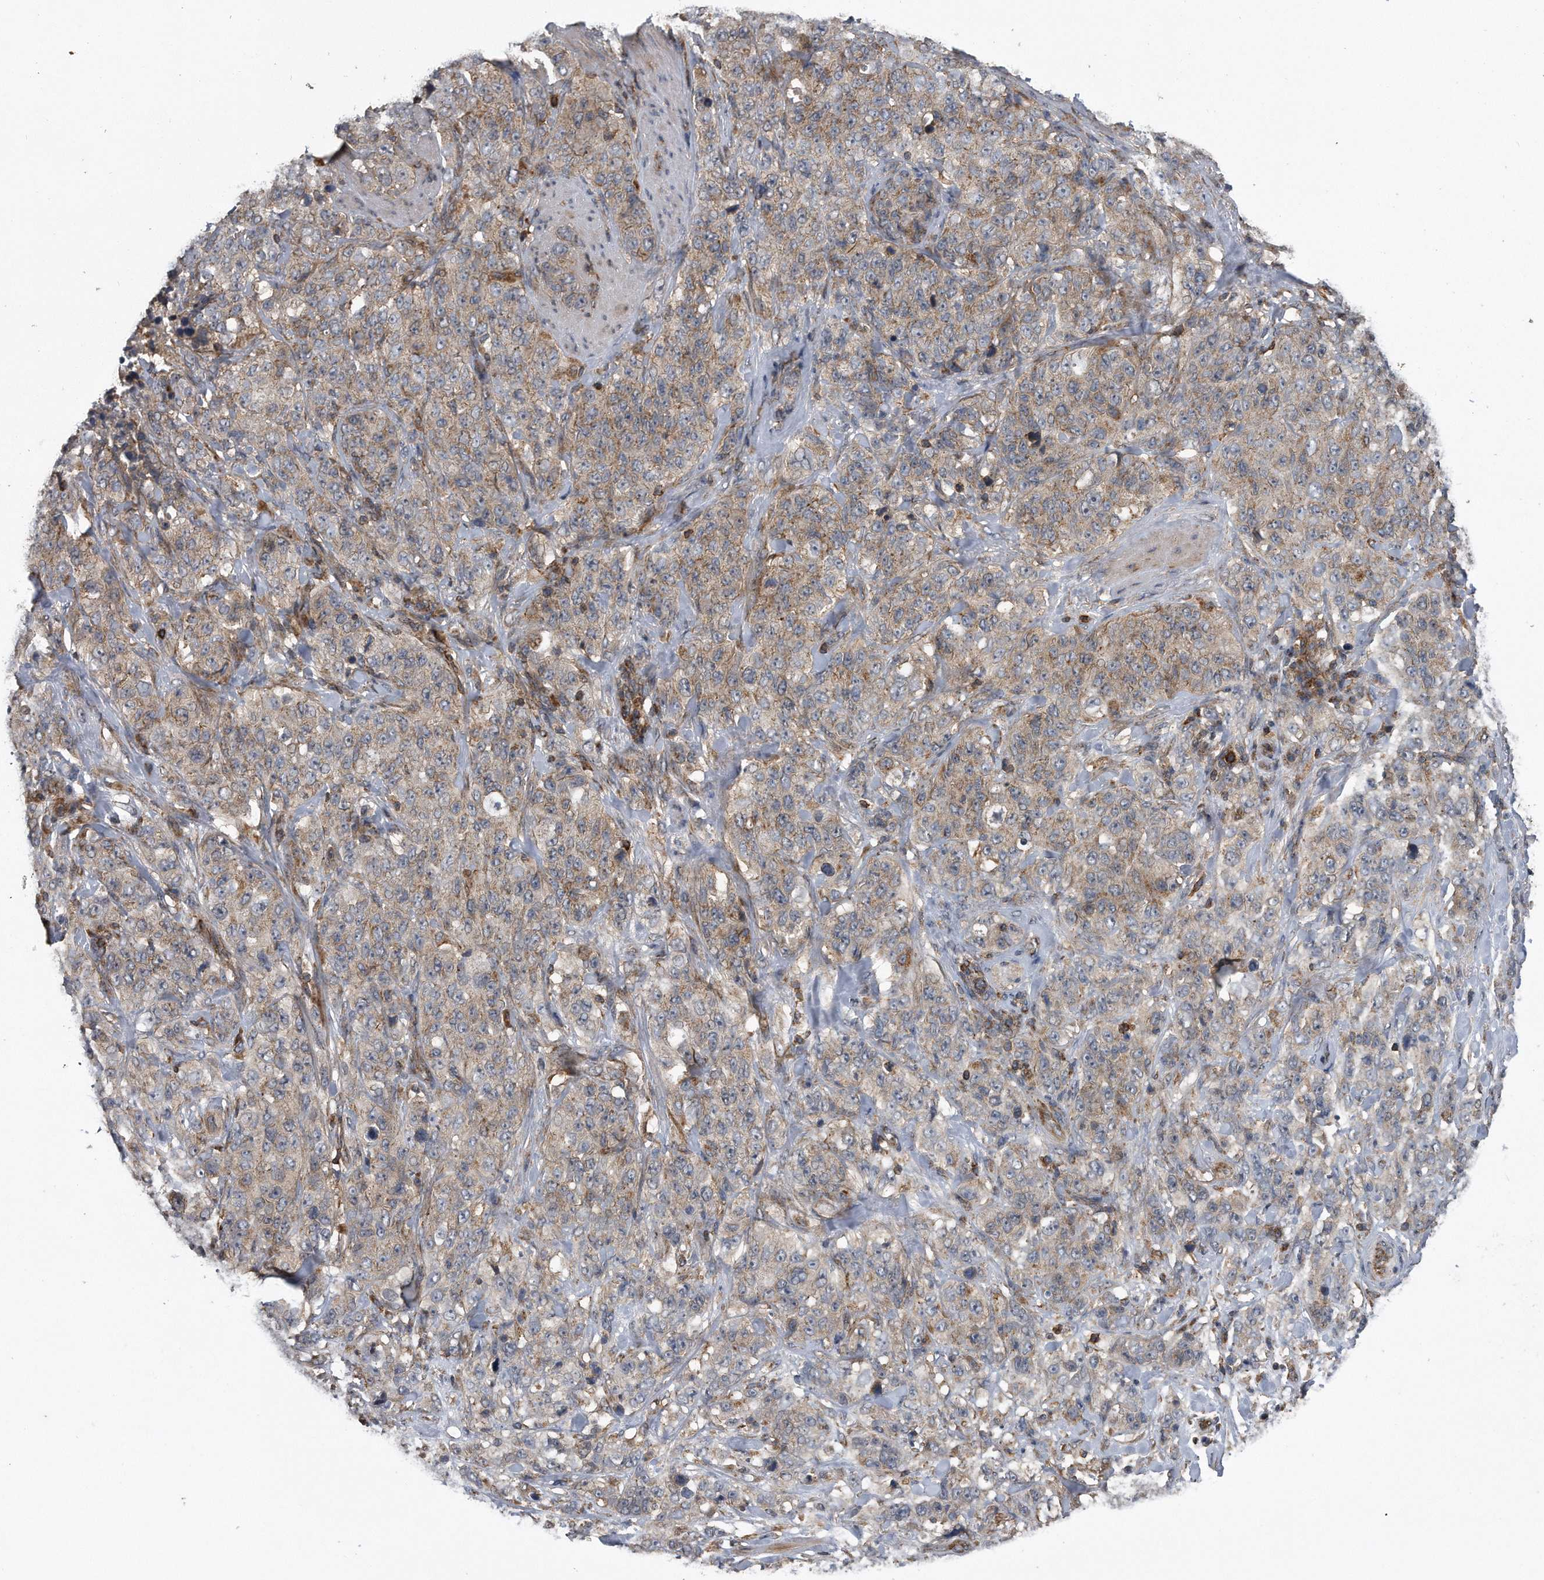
{"staining": {"intensity": "weak", "quantity": ">75%", "location": "cytoplasmic/membranous"}, "tissue": "stomach cancer", "cell_type": "Tumor cells", "image_type": "cancer", "snomed": [{"axis": "morphology", "description": "Adenocarcinoma, NOS"}, {"axis": "topography", "description": "Stomach"}], "caption": "Brown immunohistochemical staining in human stomach cancer (adenocarcinoma) shows weak cytoplasmic/membranous expression in approximately >75% of tumor cells. The staining was performed using DAB to visualize the protein expression in brown, while the nuclei were stained in blue with hematoxylin (Magnification: 20x).", "gene": "ALPK2", "patient": {"sex": "male", "age": 48}}